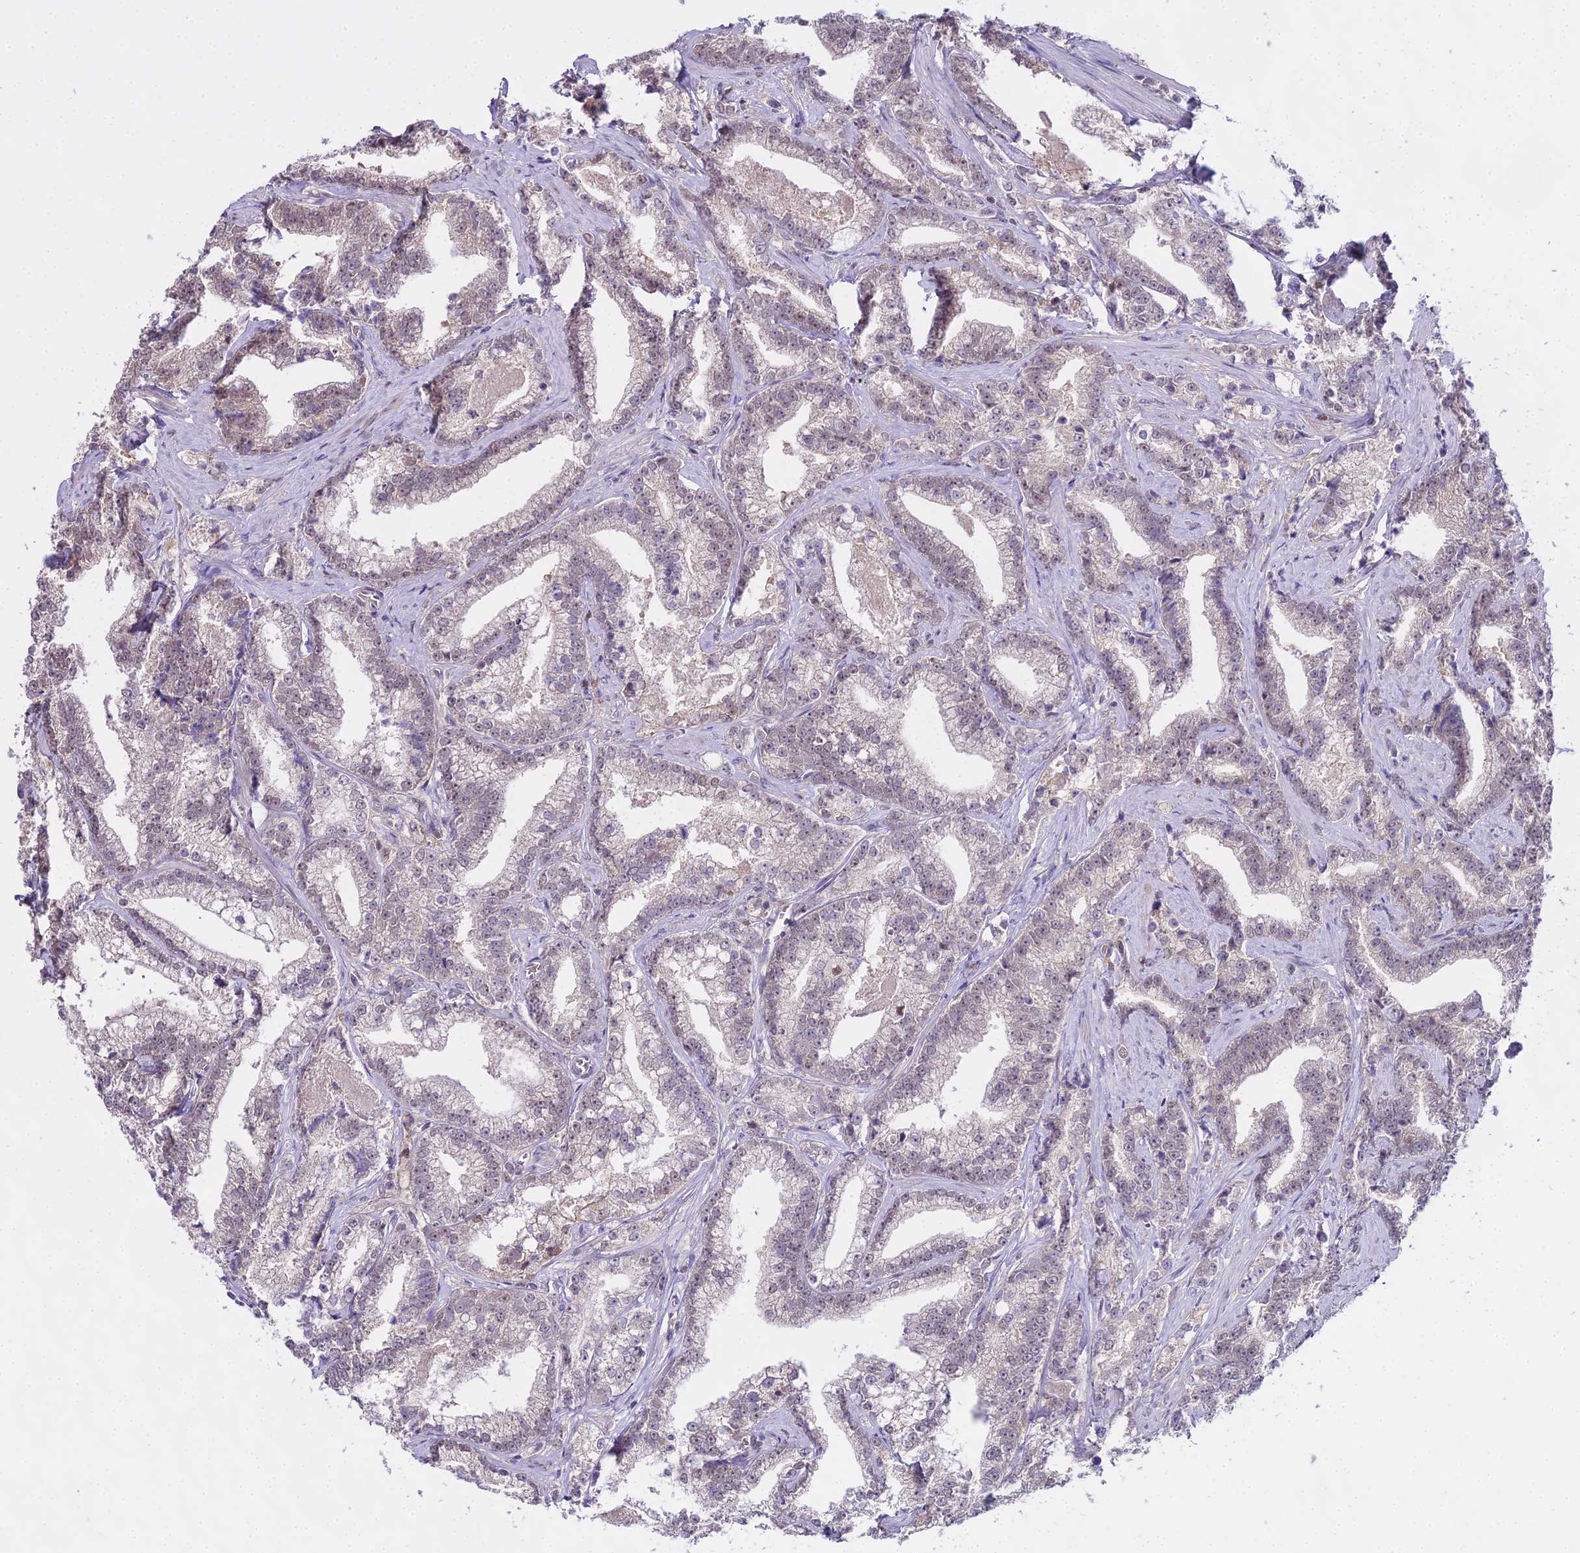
{"staining": {"intensity": "weak", "quantity": "25%-75%", "location": "cytoplasmic/membranous,nuclear"}, "tissue": "prostate cancer", "cell_type": "Tumor cells", "image_type": "cancer", "snomed": [{"axis": "morphology", "description": "Adenocarcinoma, High grade"}, {"axis": "topography", "description": "Prostate and seminal vesicle, NOS"}], "caption": "Tumor cells reveal low levels of weak cytoplasmic/membranous and nuclear expression in about 25%-75% of cells in prostate adenocarcinoma (high-grade). (IHC, brightfield microscopy, high magnification).", "gene": "MAT2A", "patient": {"sex": "male", "age": 67}}